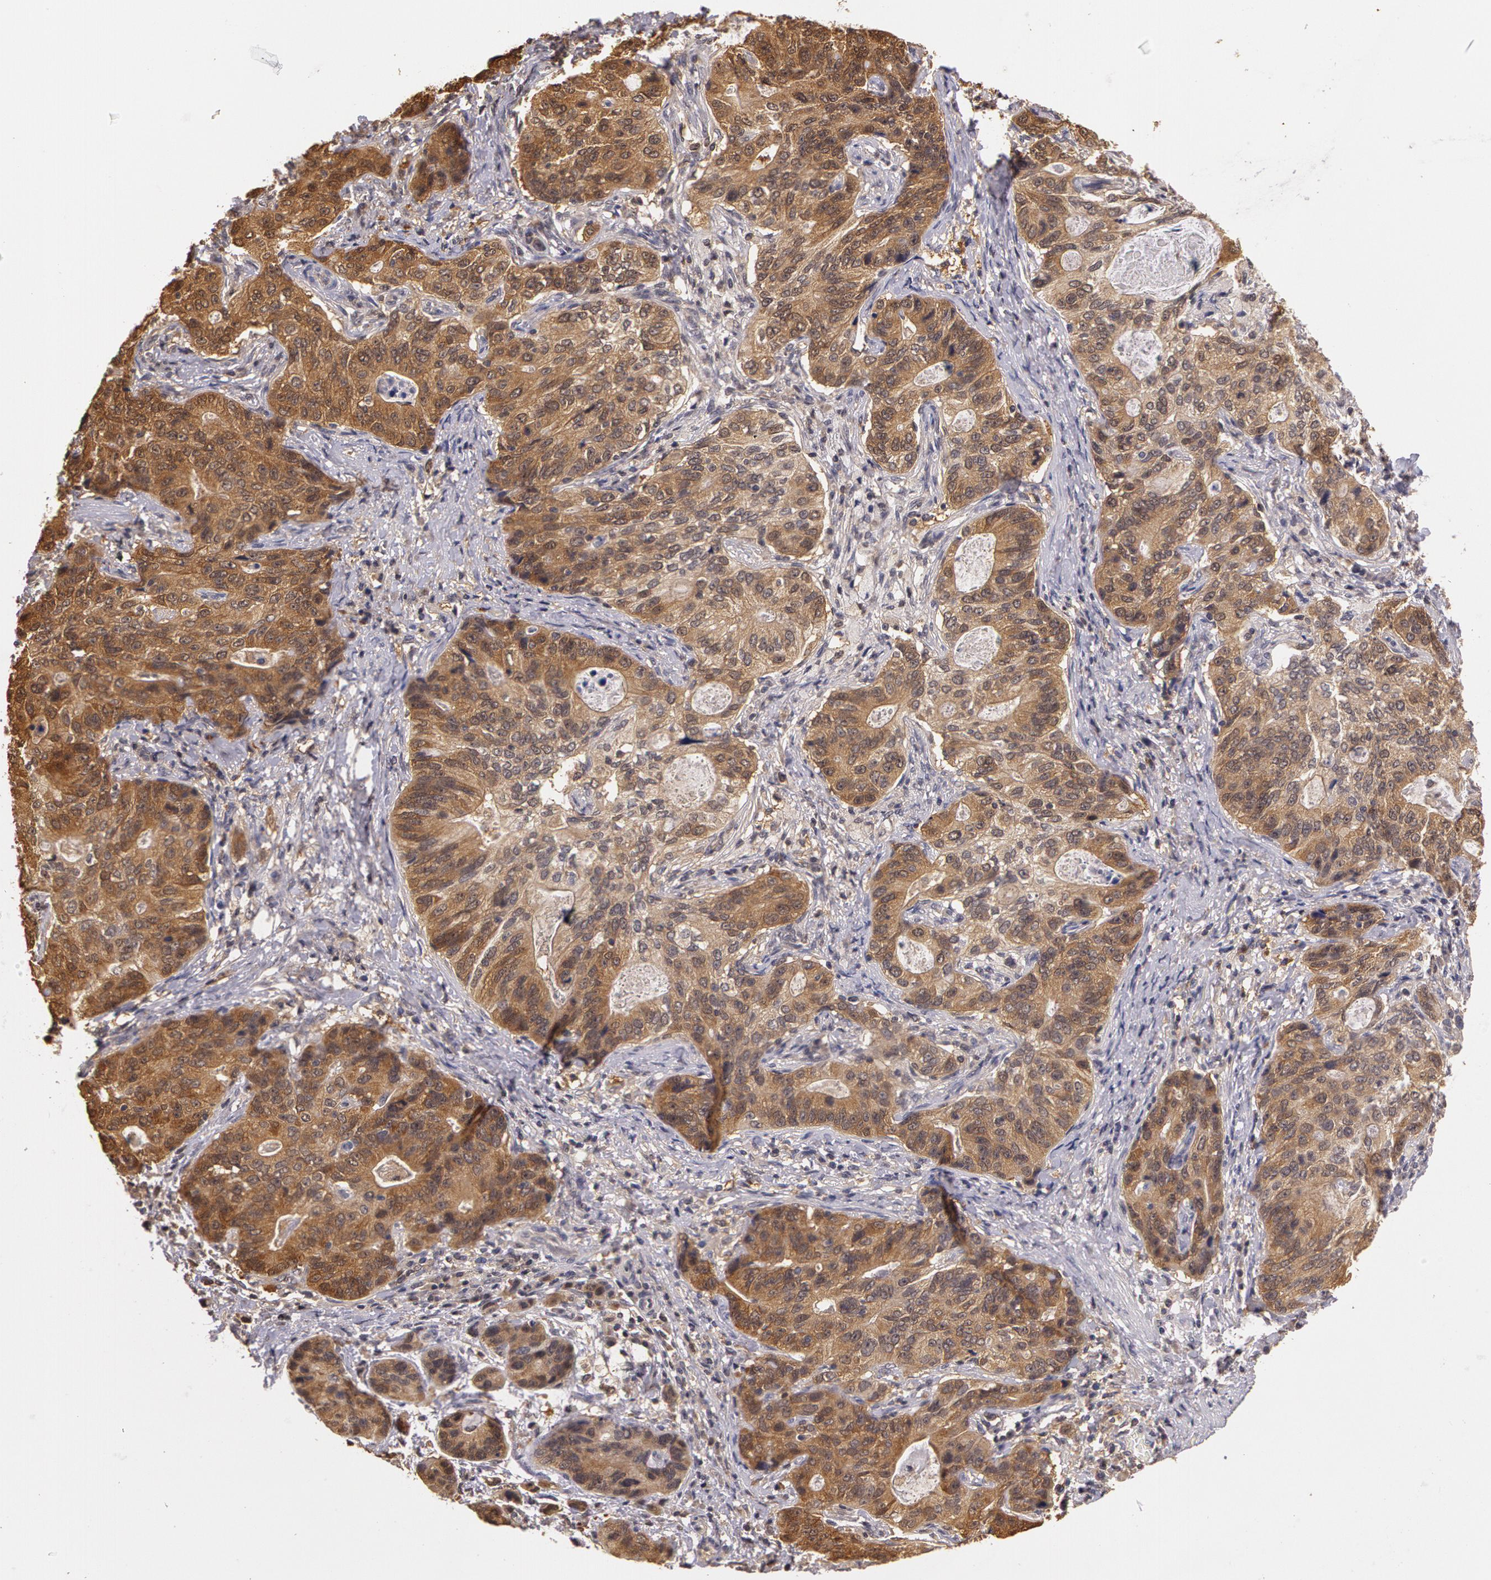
{"staining": {"intensity": "moderate", "quantity": ">75%", "location": "cytoplasmic/membranous"}, "tissue": "stomach cancer", "cell_type": "Tumor cells", "image_type": "cancer", "snomed": [{"axis": "morphology", "description": "Adenocarcinoma, NOS"}, {"axis": "topography", "description": "Esophagus"}, {"axis": "topography", "description": "Stomach"}], "caption": "Immunohistochemical staining of stomach cancer shows medium levels of moderate cytoplasmic/membranous protein staining in about >75% of tumor cells.", "gene": "AHSA1", "patient": {"sex": "male", "age": 74}}